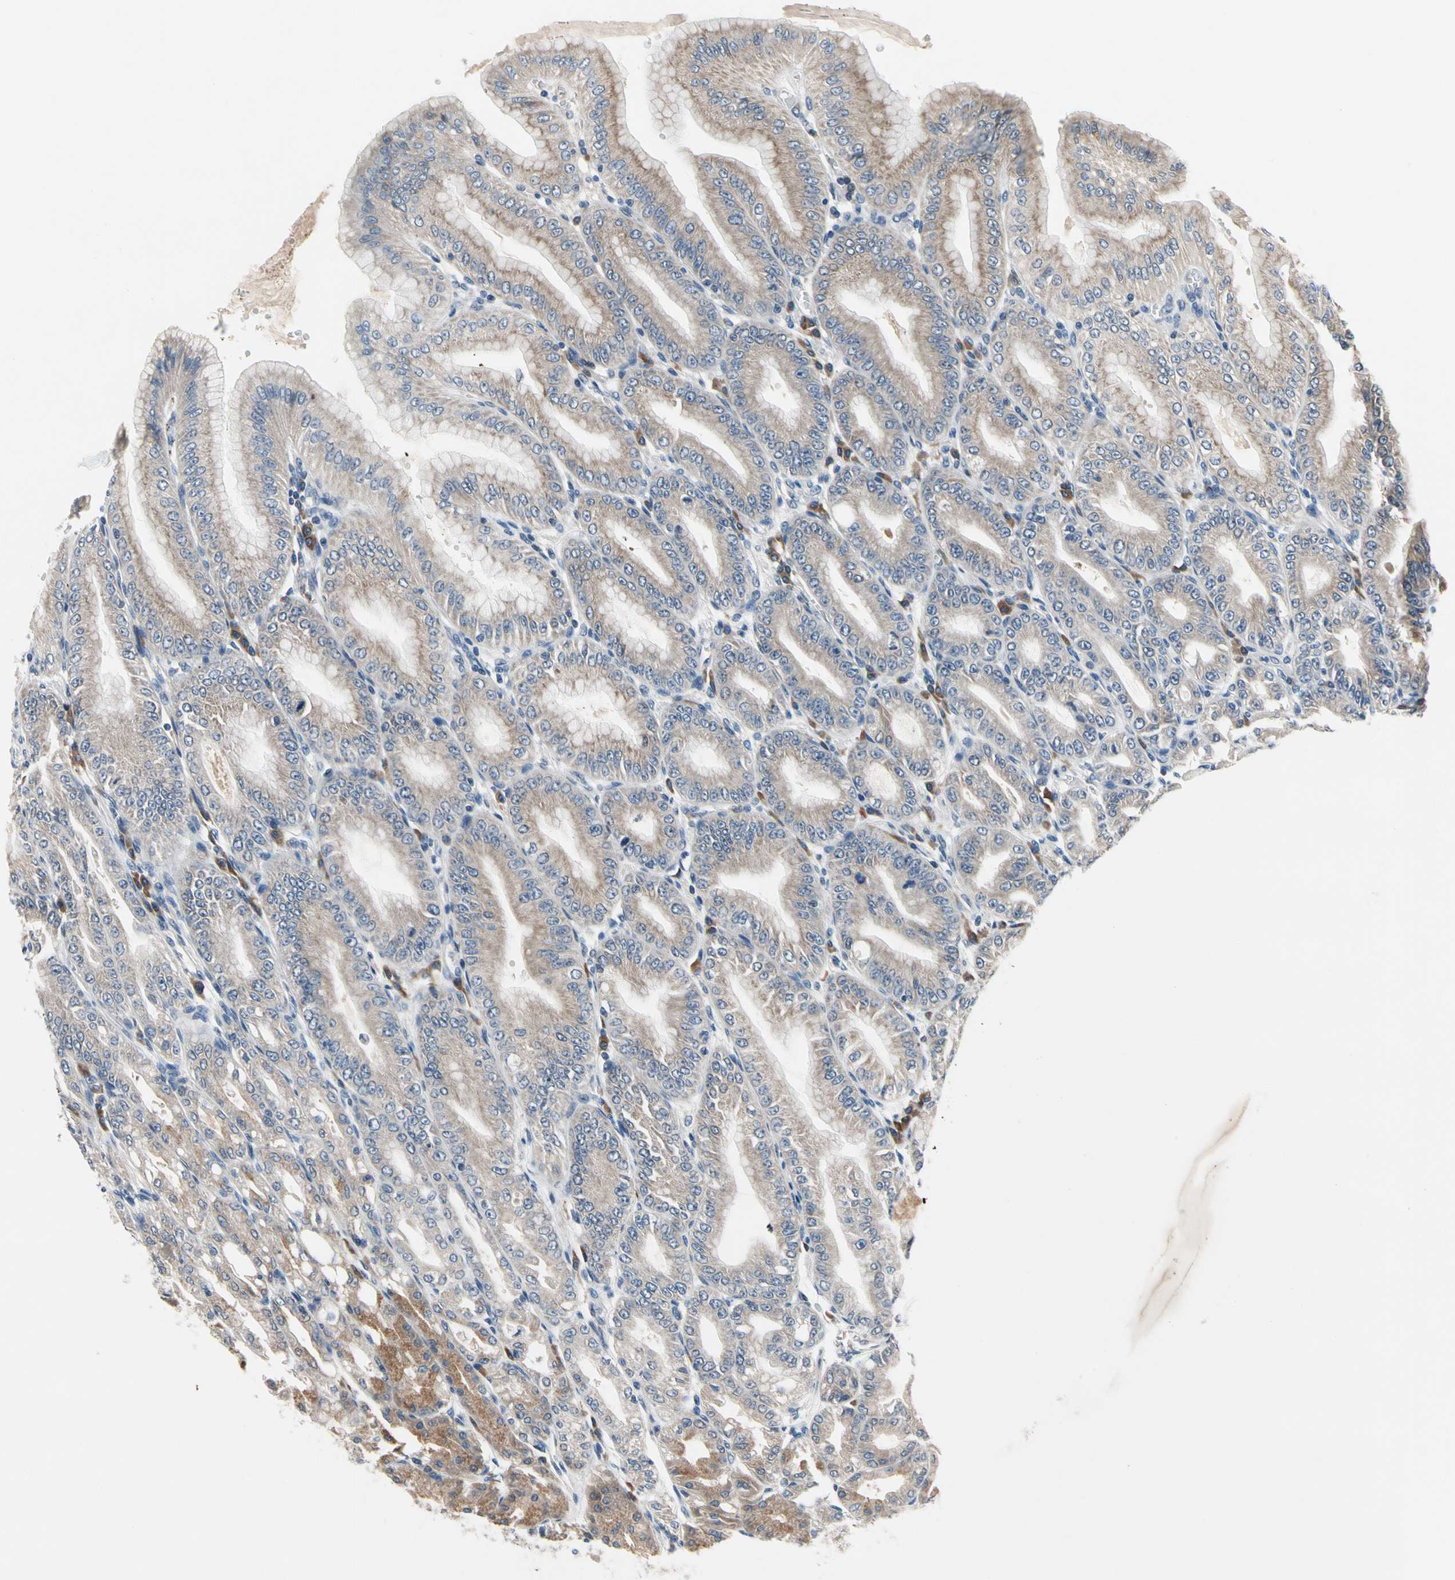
{"staining": {"intensity": "weak", "quantity": ">75%", "location": "cytoplasmic/membranous"}, "tissue": "stomach", "cell_type": "Glandular cells", "image_type": "normal", "snomed": [{"axis": "morphology", "description": "Normal tissue, NOS"}, {"axis": "topography", "description": "Stomach, lower"}], "caption": "About >75% of glandular cells in unremarkable human stomach display weak cytoplasmic/membranous protein positivity as visualized by brown immunohistochemical staining.", "gene": "SELENOK", "patient": {"sex": "male", "age": 71}}